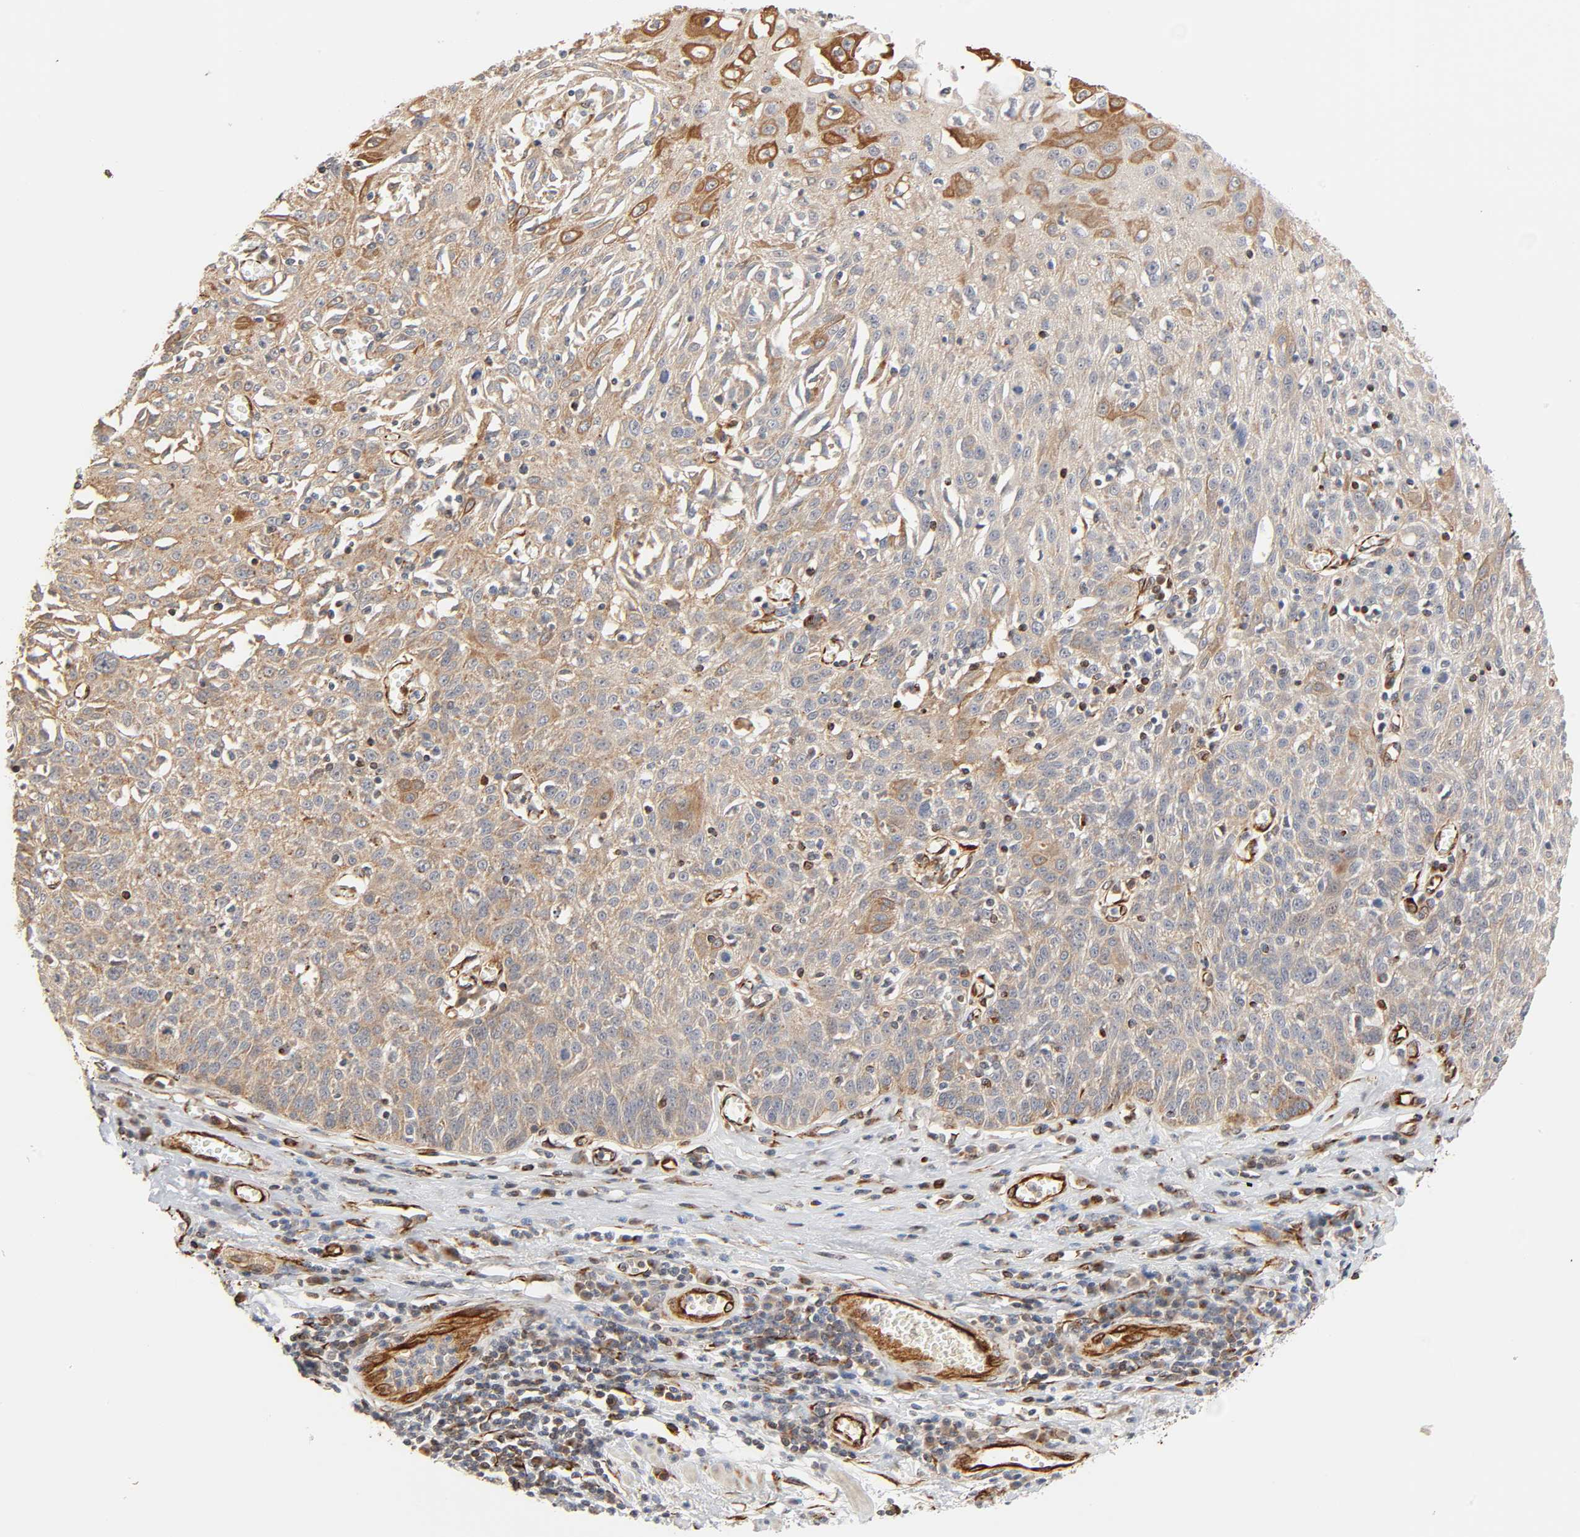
{"staining": {"intensity": "moderate", "quantity": ">75%", "location": "cytoplasmic/membranous"}, "tissue": "esophagus", "cell_type": "Squamous epithelial cells", "image_type": "normal", "snomed": [{"axis": "morphology", "description": "Normal tissue, NOS"}, {"axis": "morphology", "description": "Squamous cell carcinoma, NOS"}, {"axis": "topography", "description": "Esophagus"}], "caption": "Unremarkable esophagus displays moderate cytoplasmic/membranous expression in about >75% of squamous epithelial cells (DAB (3,3'-diaminobenzidine) IHC, brown staining for protein, blue staining for nuclei)..", "gene": "REEP5", "patient": {"sex": "male", "age": 65}}